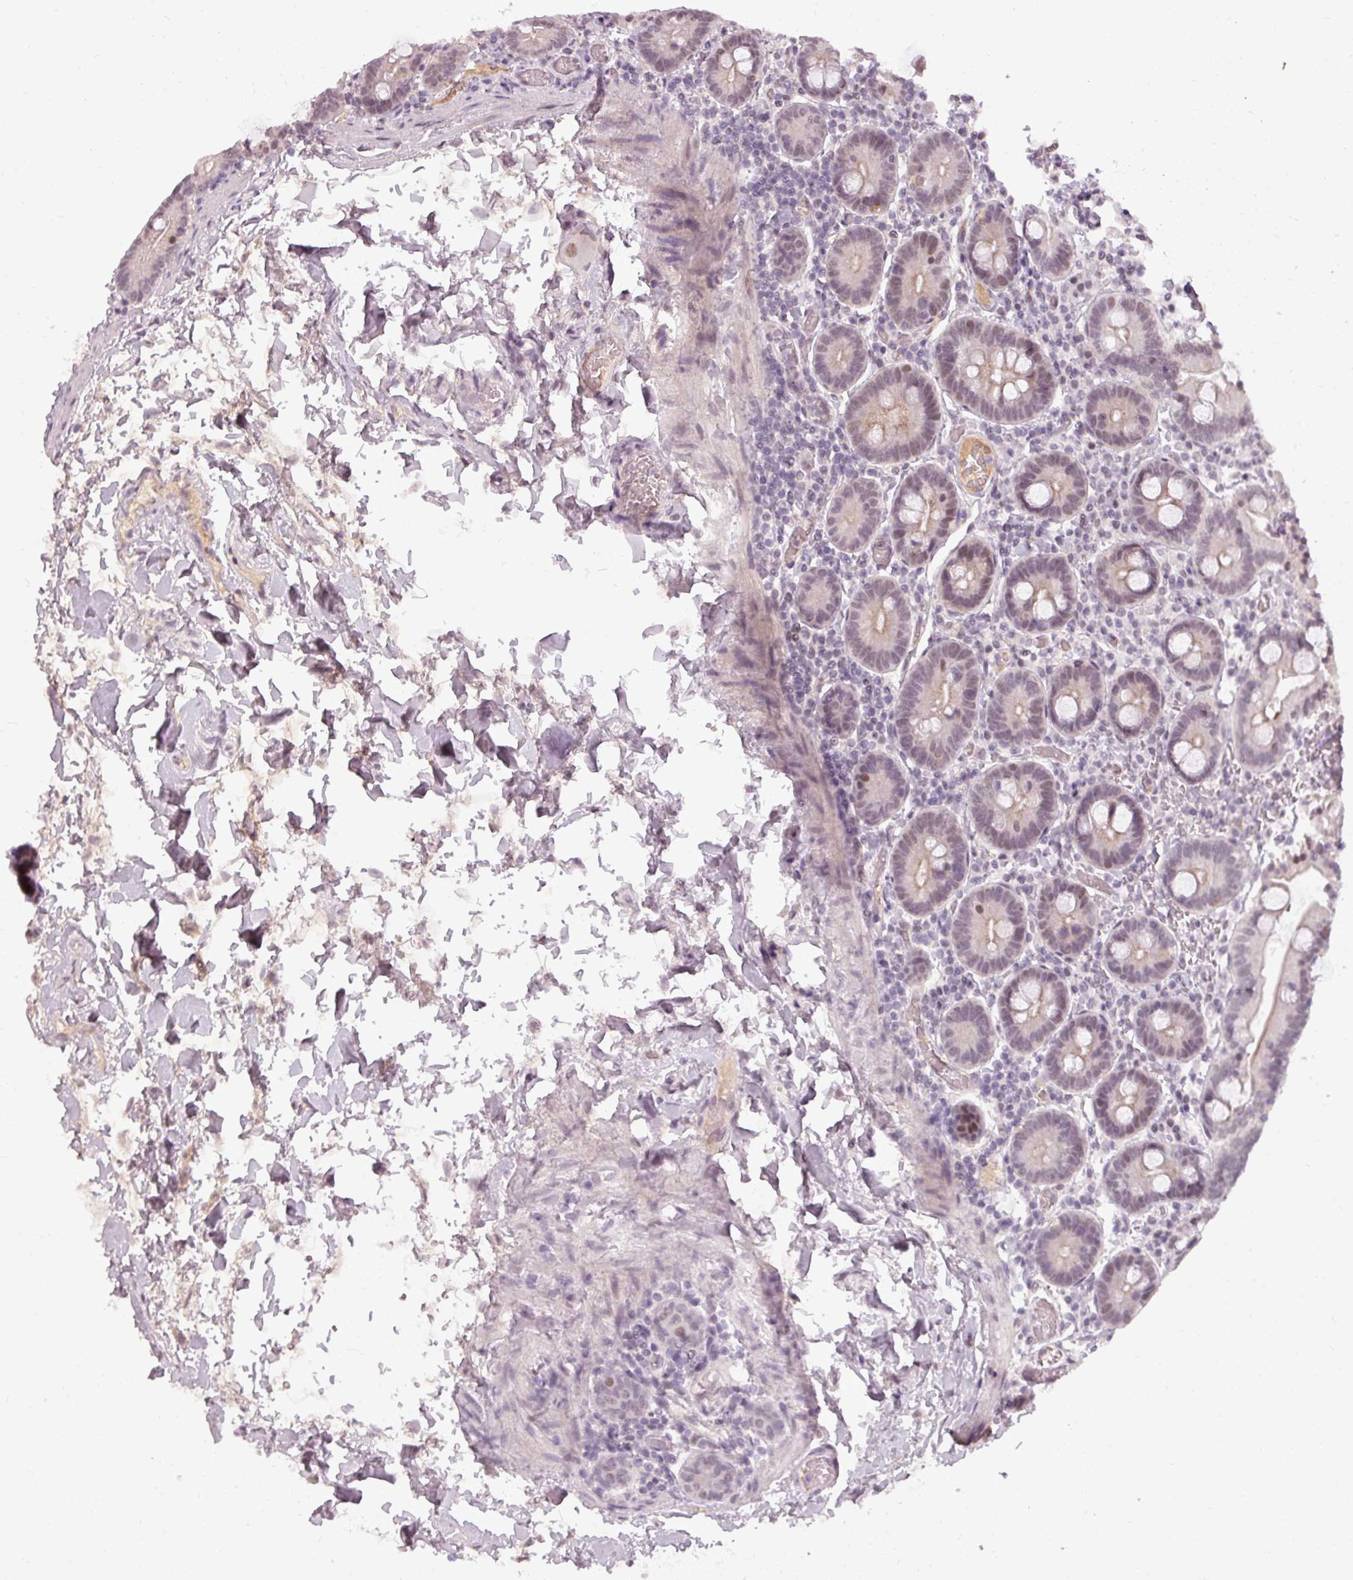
{"staining": {"intensity": "moderate", "quantity": "25%-75%", "location": "nuclear"}, "tissue": "duodenum", "cell_type": "Glandular cells", "image_type": "normal", "snomed": [{"axis": "morphology", "description": "Normal tissue, NOS"}, {"axis": "topography", "description": "Duodenum"}], "caption": "Immunohistochemical staining of normal human duodenum displays medium levels of moderate nuclear staining in about 25%-75% of glandular cells.", "gene": "BCAS3", "patient": {"sex": "male", "age": 55}}